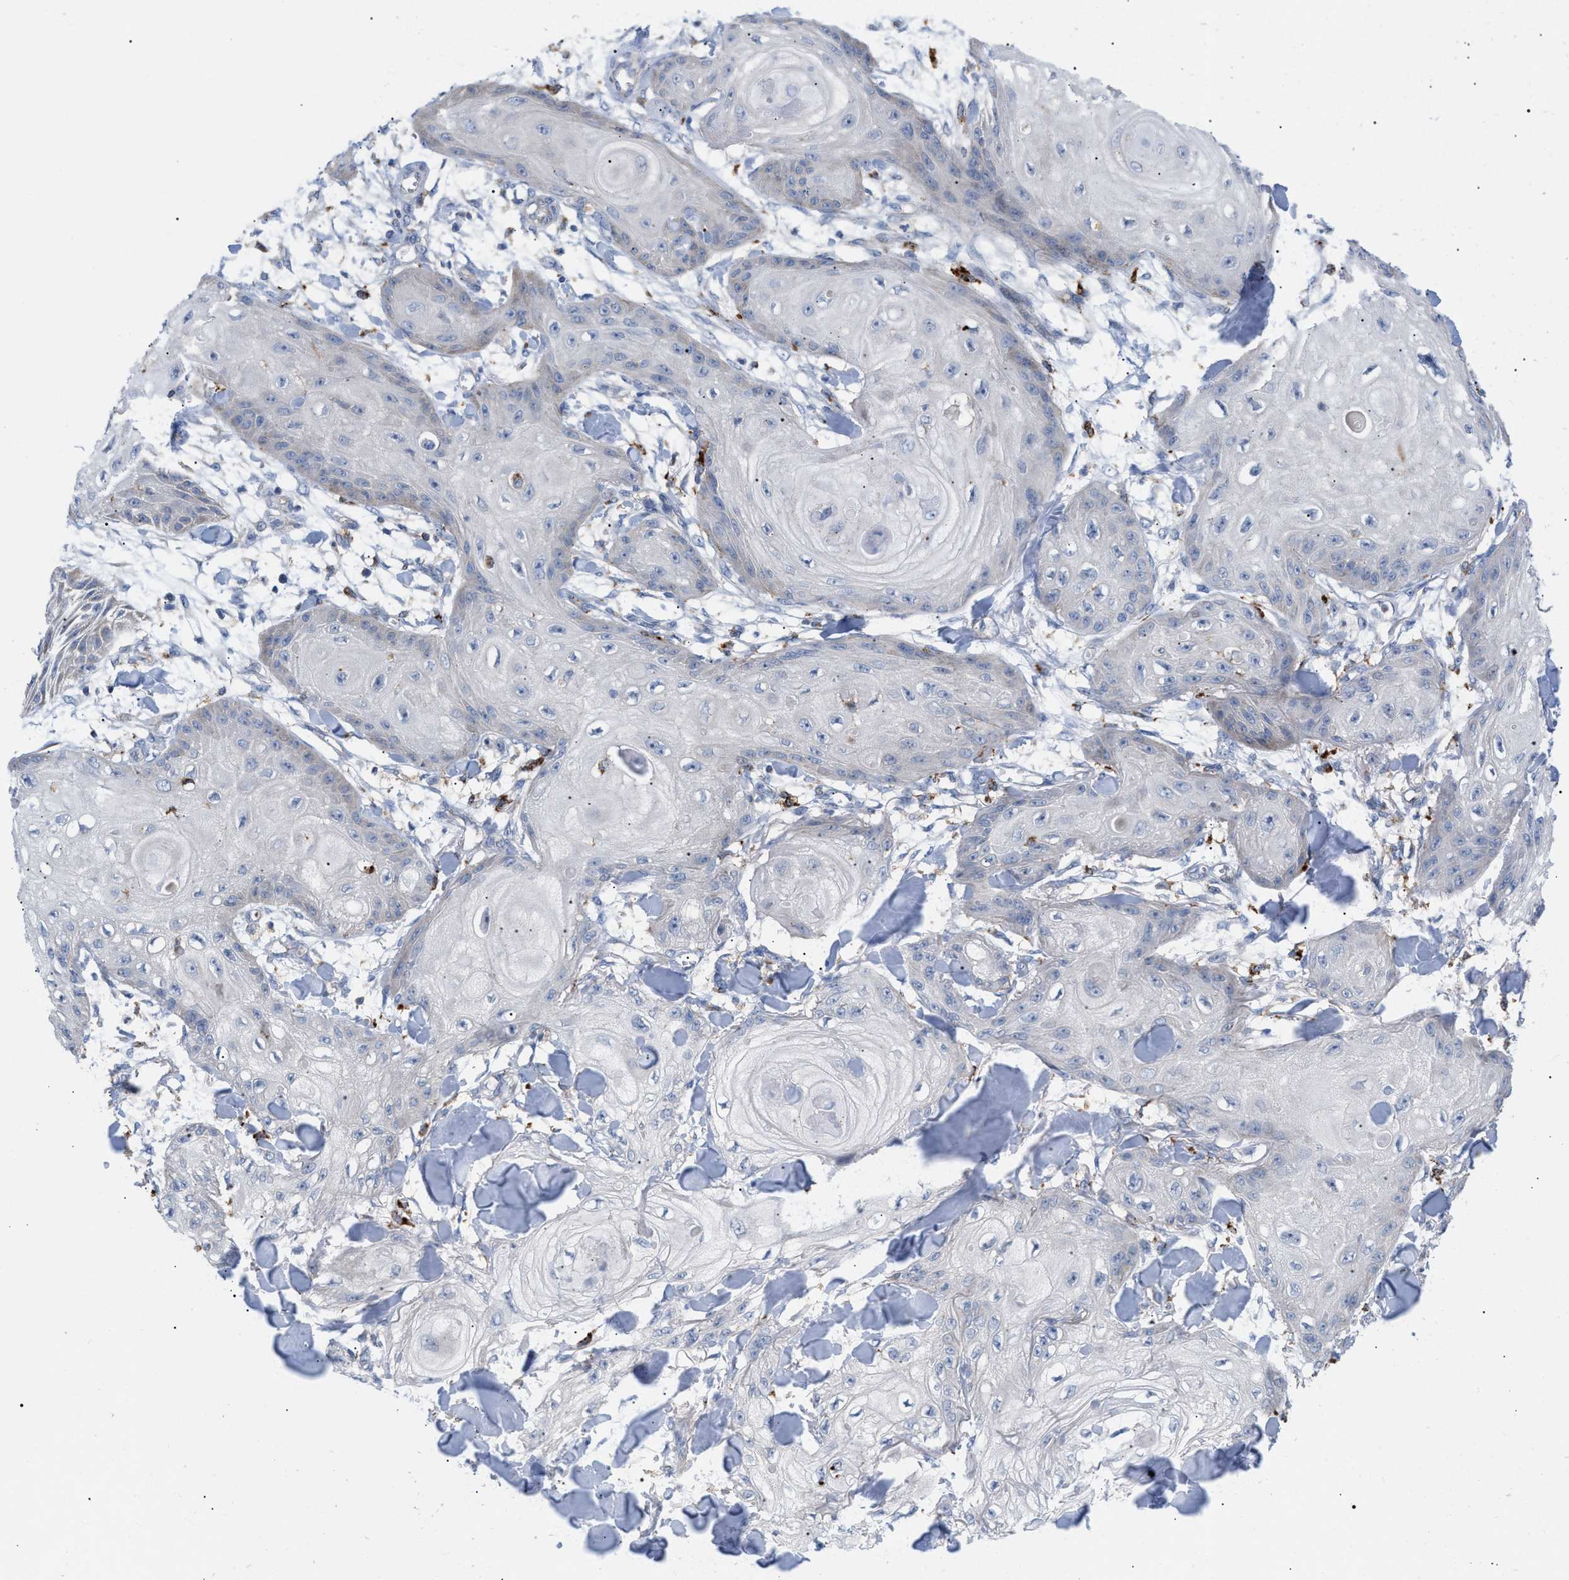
{"staining": {"intensity": "negative", "quantity": "none", "location": "none"}, "tissue": "skin cancer", "cell_type": "Tumor cells", "image_type": "cancer", "snomed": [{"axis": "morphology", "description": "Squamous cell carcinoma, NOS"}, {"axis": "topography", "description": "Skin"}], "caption": "DAB immunohistochemical staining of skin cancer (squamous cell carcinoma) exhibits no significant staining in tumor cells.", "gene": "MBTD1", "patient": {"sex": "male", "age": 74}}